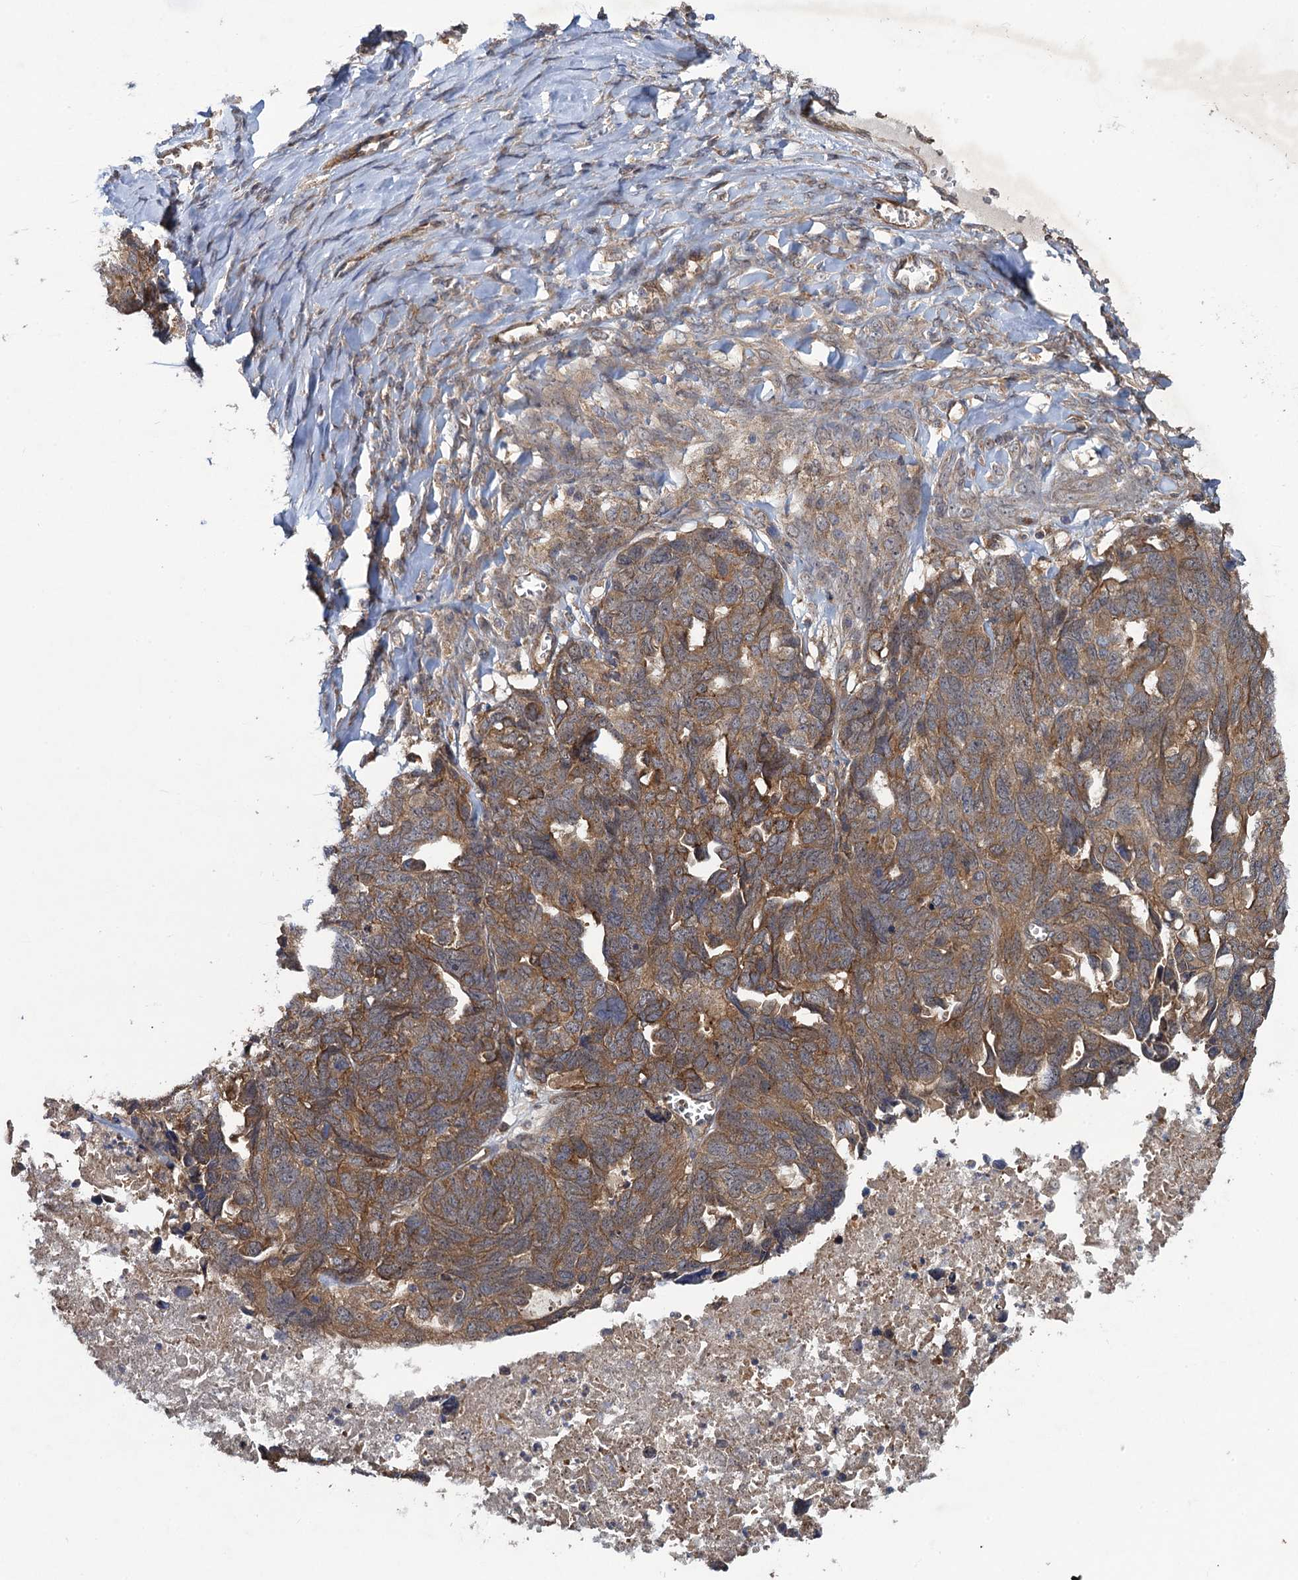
{"staining": {"intensity": "moderate", "quantity": ">75%", "location": "cytoplasmic/membranous"}, "tissue": "ovarian cancer", "cell_type": "Tumor cells", "image_type": "cancer", "snomed": [{"axis": "morphology", "description": "Cystadenocarcinoma, serous, NOS"}, {"axis": "topography", "description": "Ovary"}], "caption": "Immunohistochemistry staining of ovarian cancer, which shows medium levels of moderate cytoplasmic/membranous expression in approximately >75% of tumor cells indicating moderate cytoplasmic/membranous protein positivity. The staining was performed using DAB (brown) for protein detection and nuclei were counterstained in hematoxylin (blue).", "gene": "HAUS1", "patient": {"sex": "female", "age": 79}}